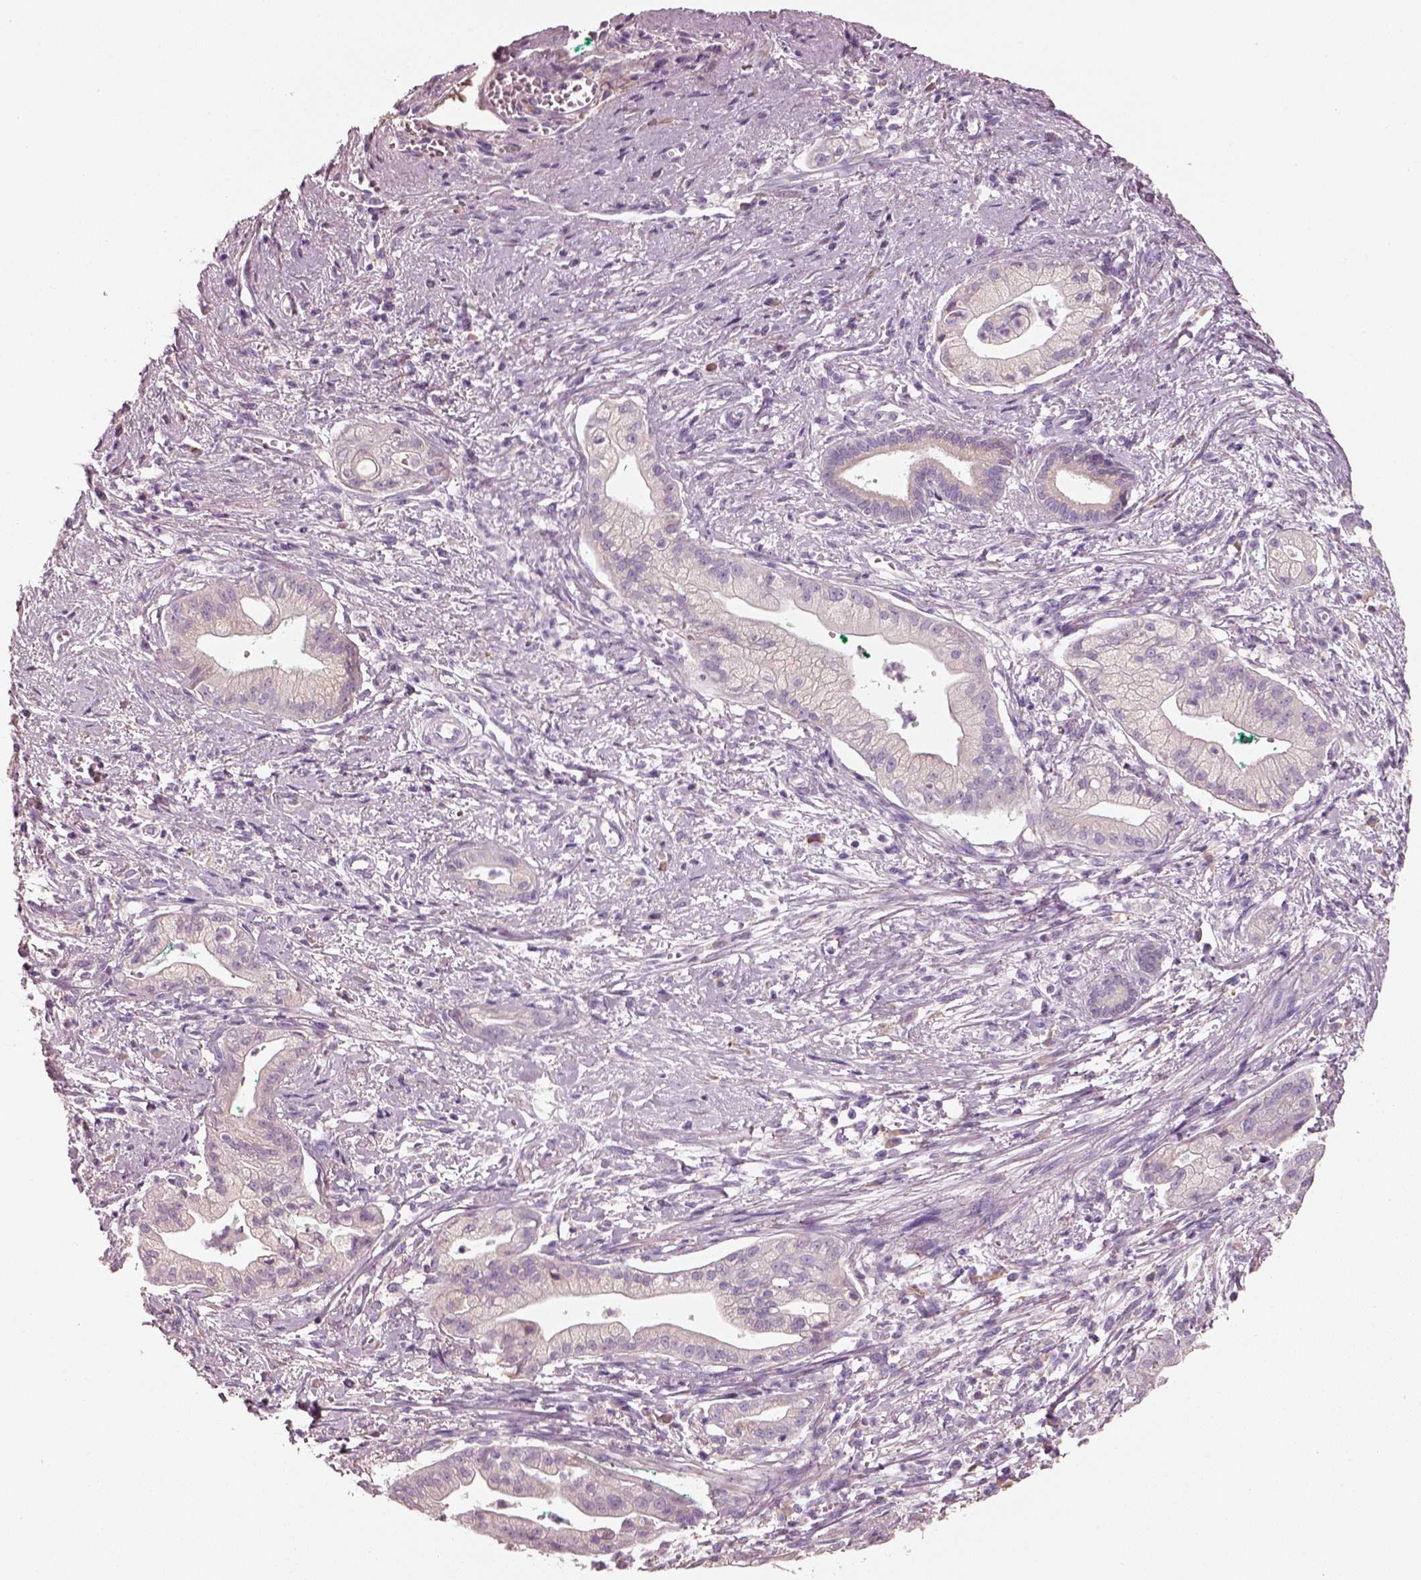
{"staining": {"intensity": "negative", "quantity": "none", "location": "none"}, "tissue": "pancreatic cancer", "cell_type": "Tumor cells", "image_type": "cancer", "snomed": [{"axis": "morphology", "description": "Normal tissue, NOS"}, {"axis": "morphology", "description": "Adenocarcinoma, NOS"}, {"axis": "topography", "description": "Lymph node"}, {"axis": "topography", "description": "Pancreas"}], "caption": "Image shows no protein expression in tumor cells of pancreatic adenocarcinoma tissue.", "gene": "PNOC", "patient": {"sex": "female", "age": 58}}